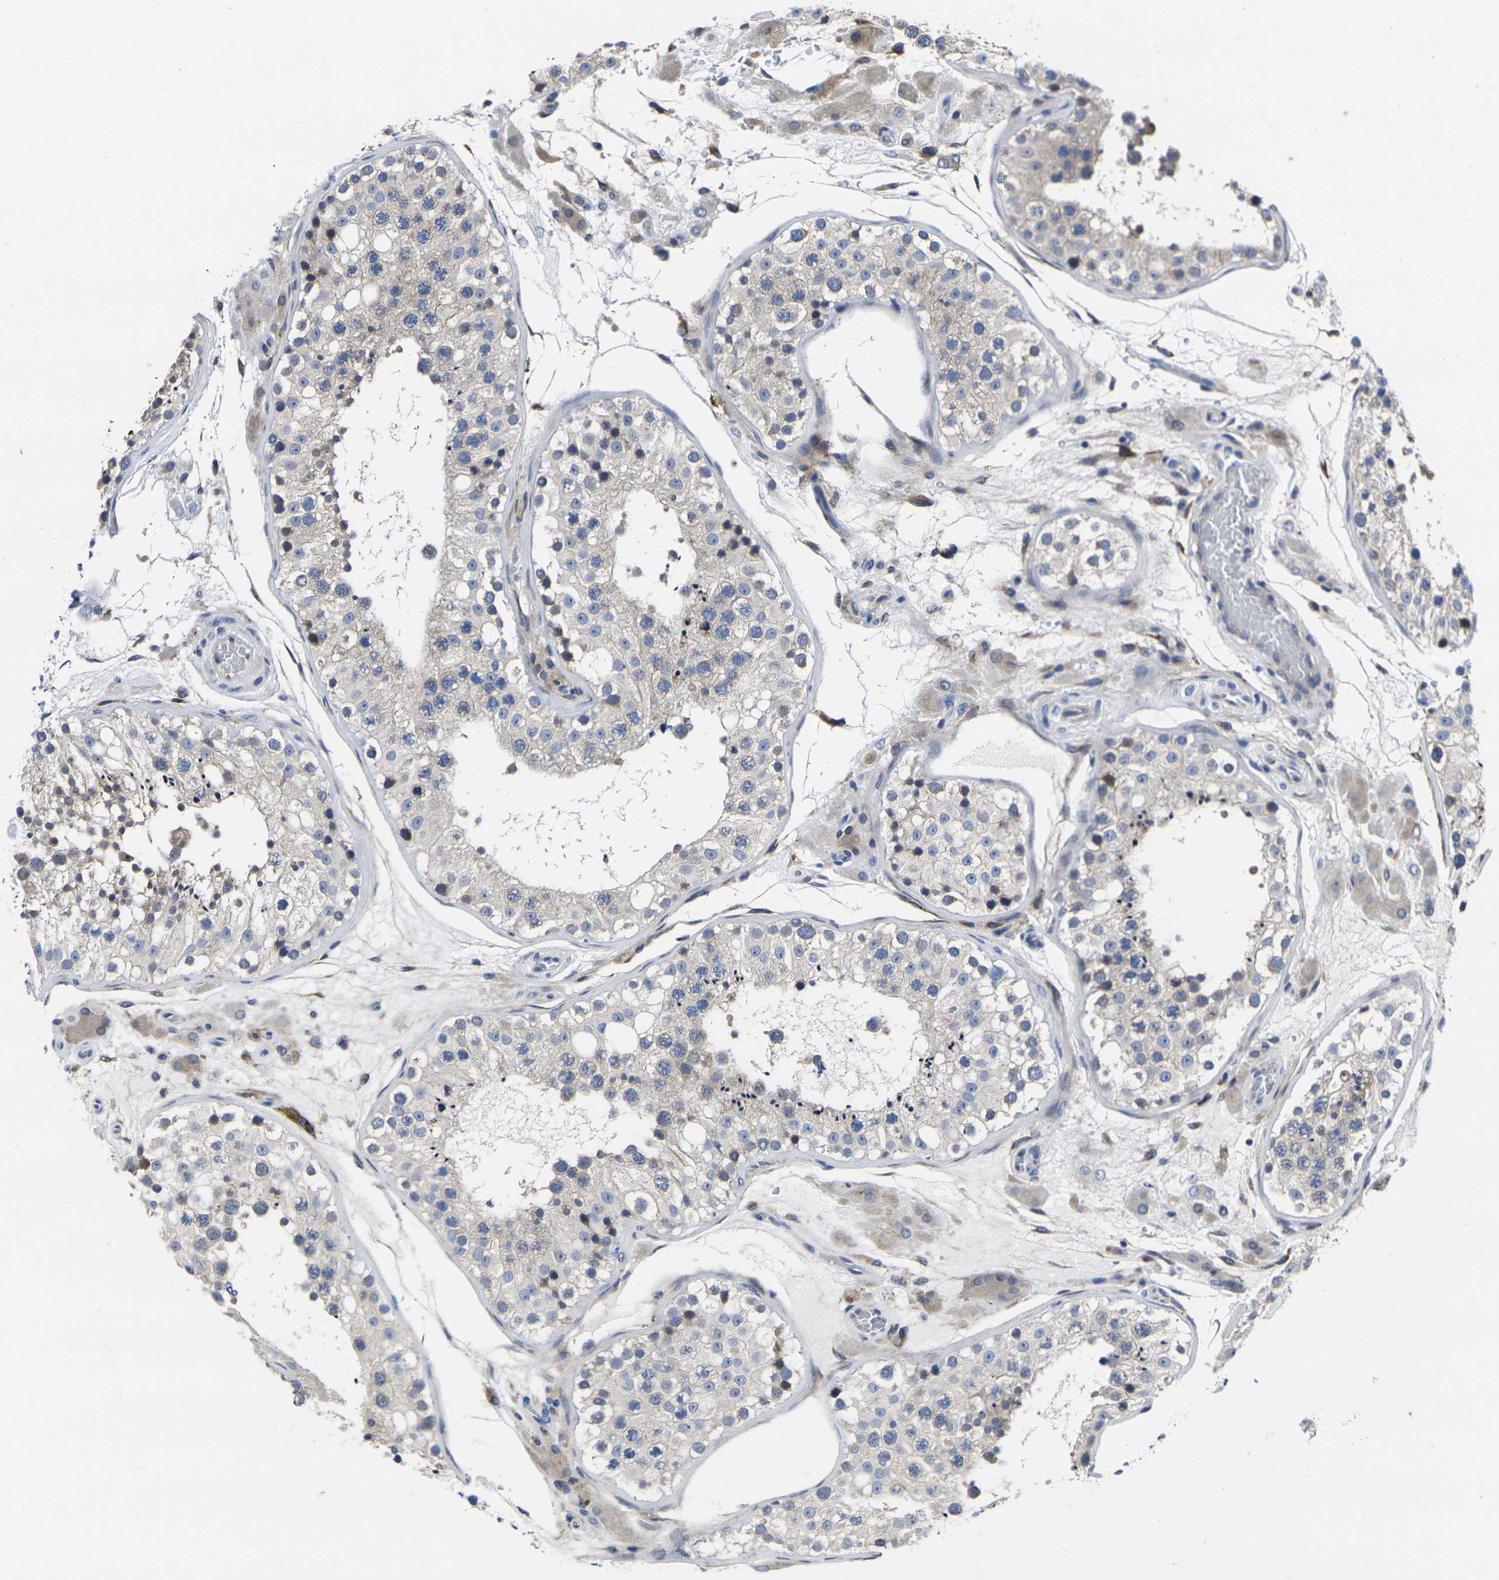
{"staining": {"intensity": "weak", "quantity": "<25%", "location": "cytoplasmic/membranous"}, "tissue": "testis", "cell_type": "Cells in seminiferous ducts", "image_type": "normal", "snomed": [{"axis": "morphology", "description": "Normal tissue, NOS"}, {"axis": "topography", "description": "Testis"}], "caption": "Protein analysis of normal testis displays no significant positivity in cells in seminiferous ducts.", "gene": "CYP2C8", "patient": {"sex": "male", "age": 26}}